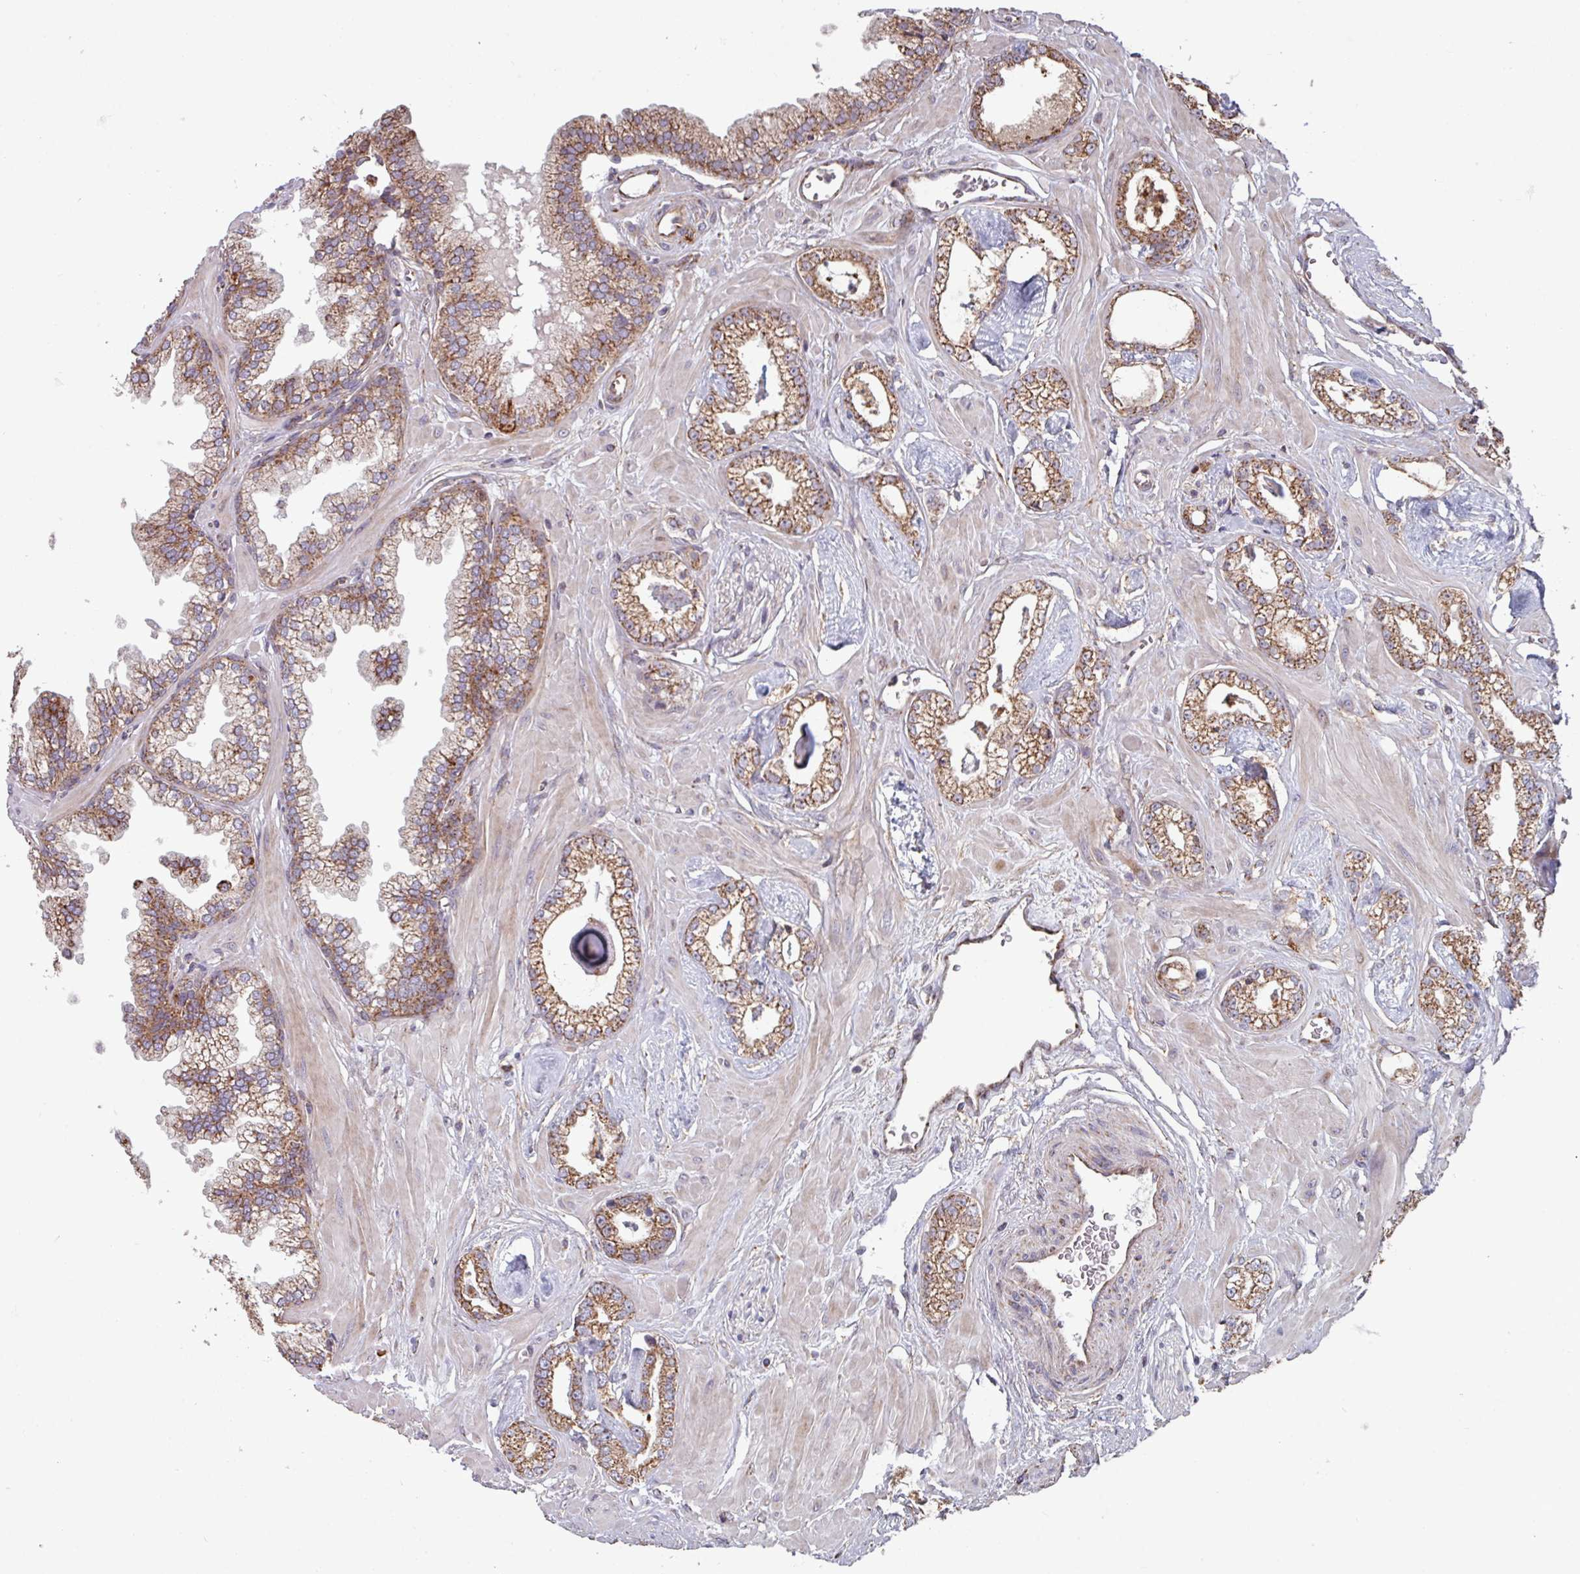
{"staining": {"intensity": "moderate", "quantity": ">75%", "location": "cytoplasmic/membranous"}, "tissue": "prostate cancer", "cell_type": "Tumor cells", "image_type": "cancer", "snomed": [{"axis": "morphology", "description": "Adenocarcinoma, Low grade"}, {"axis": "topography", "description": "Prostate"}], "caption": "Immunohistochemical staining of prostate cancer reveals medium levels of moderate cytoplasmic/membranous staining in about >75% of tumor cells.", "gene": "COX7C", "patient": {"sex": "male", "age": 60}}